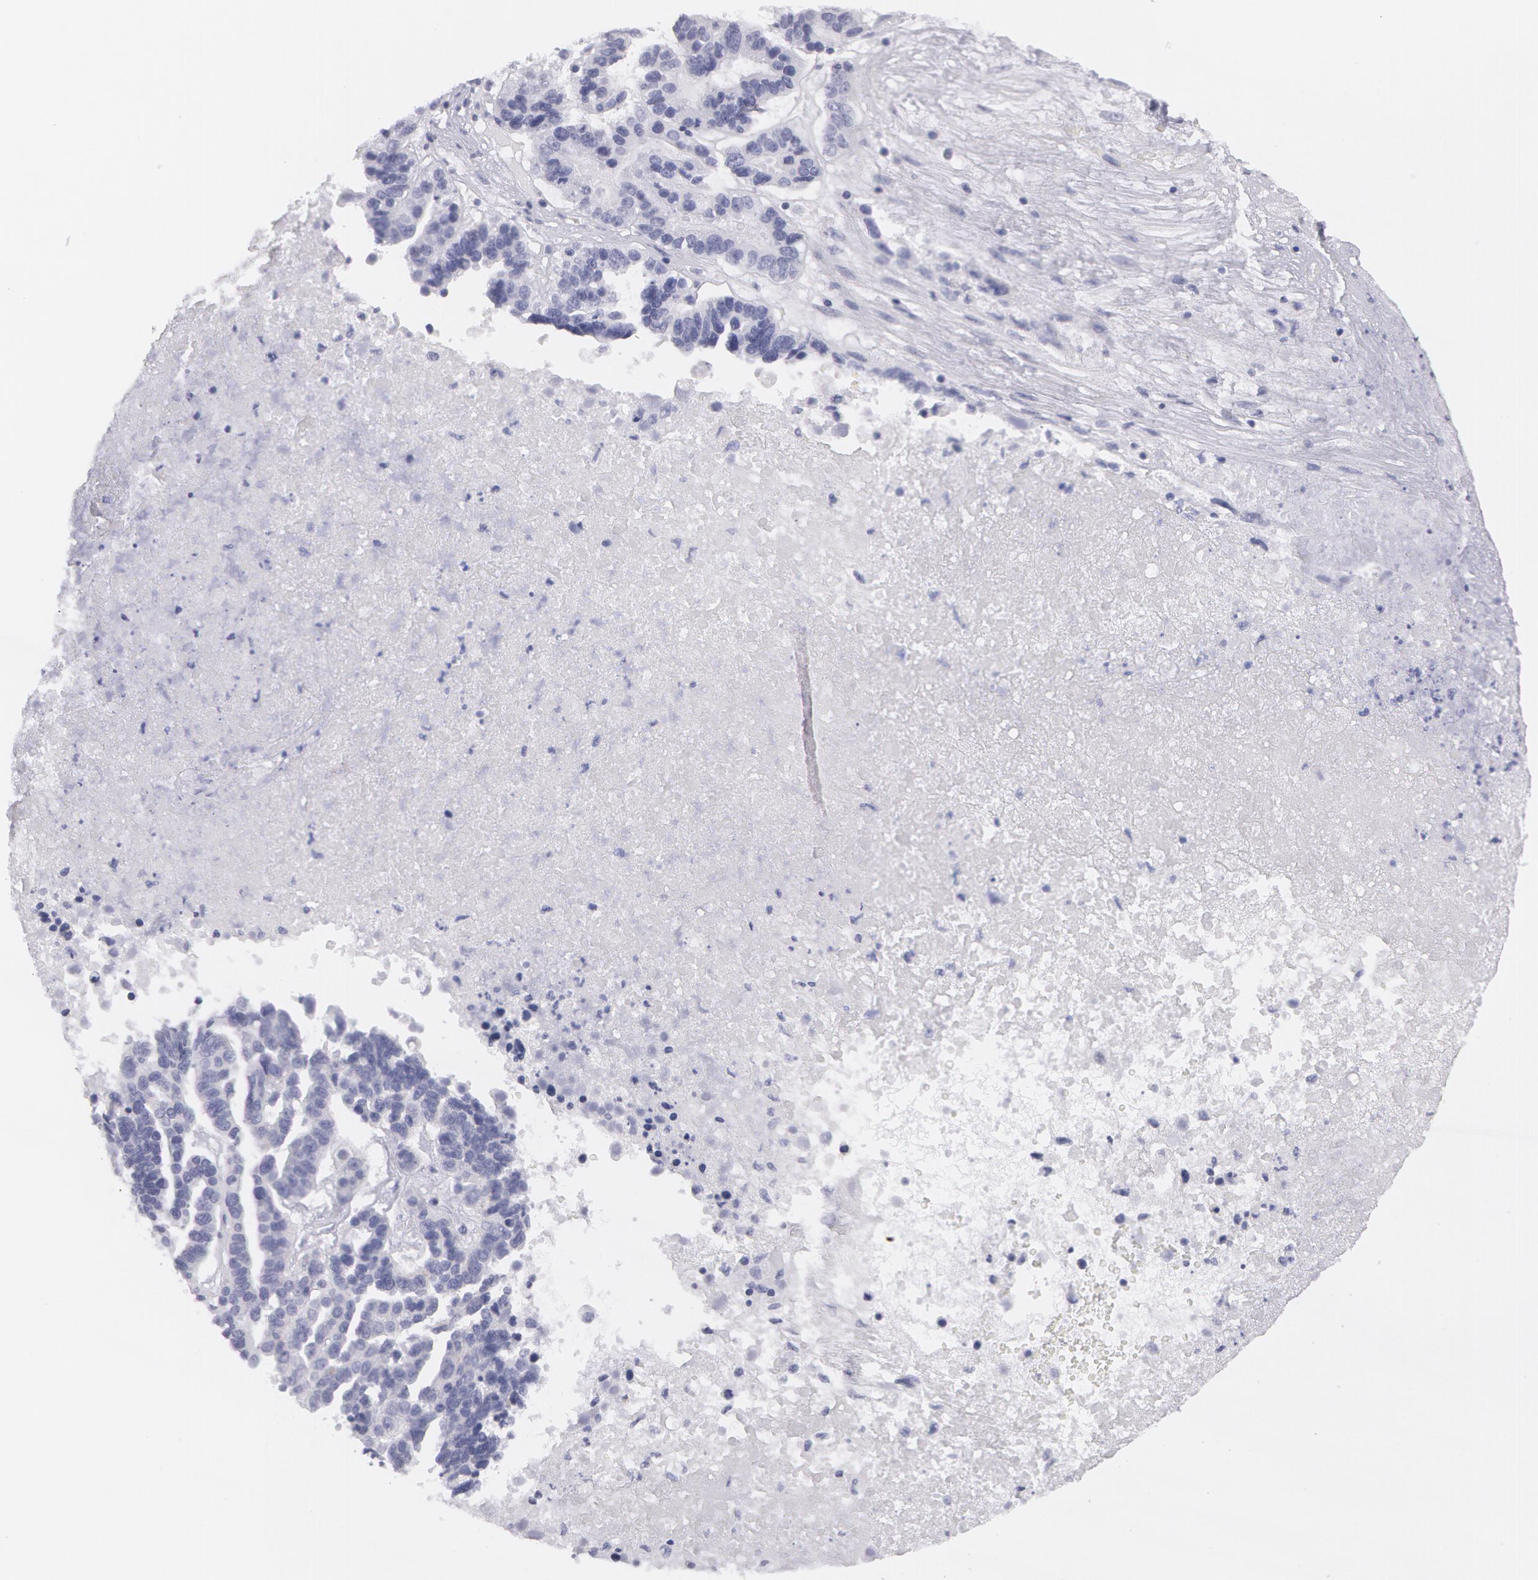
{"staining": {"intensity": "negative", "quantity": "none", "location": "none"}, "tissue": "ovarian cancer", "cell_type": "Tumor cells", "image_type": "cancer", "snomed": [{"axis": "morphology", "description": "Carcinoma, endometroid"}, {"axis": "morphology", "description": "Cystadenocarcinoma, serous, NOS"}, {"axis": "topography", "description": "Ovary"}], "caption": "This photomicrograph is of ovarian endometroid carcinoma stained with IHC to label a protein in brown with the nuclei are counter-stained blue. There is no positivity in tumor cells.", "gene": "AMACR", "patient": {"sex": "female", "age": 45}}